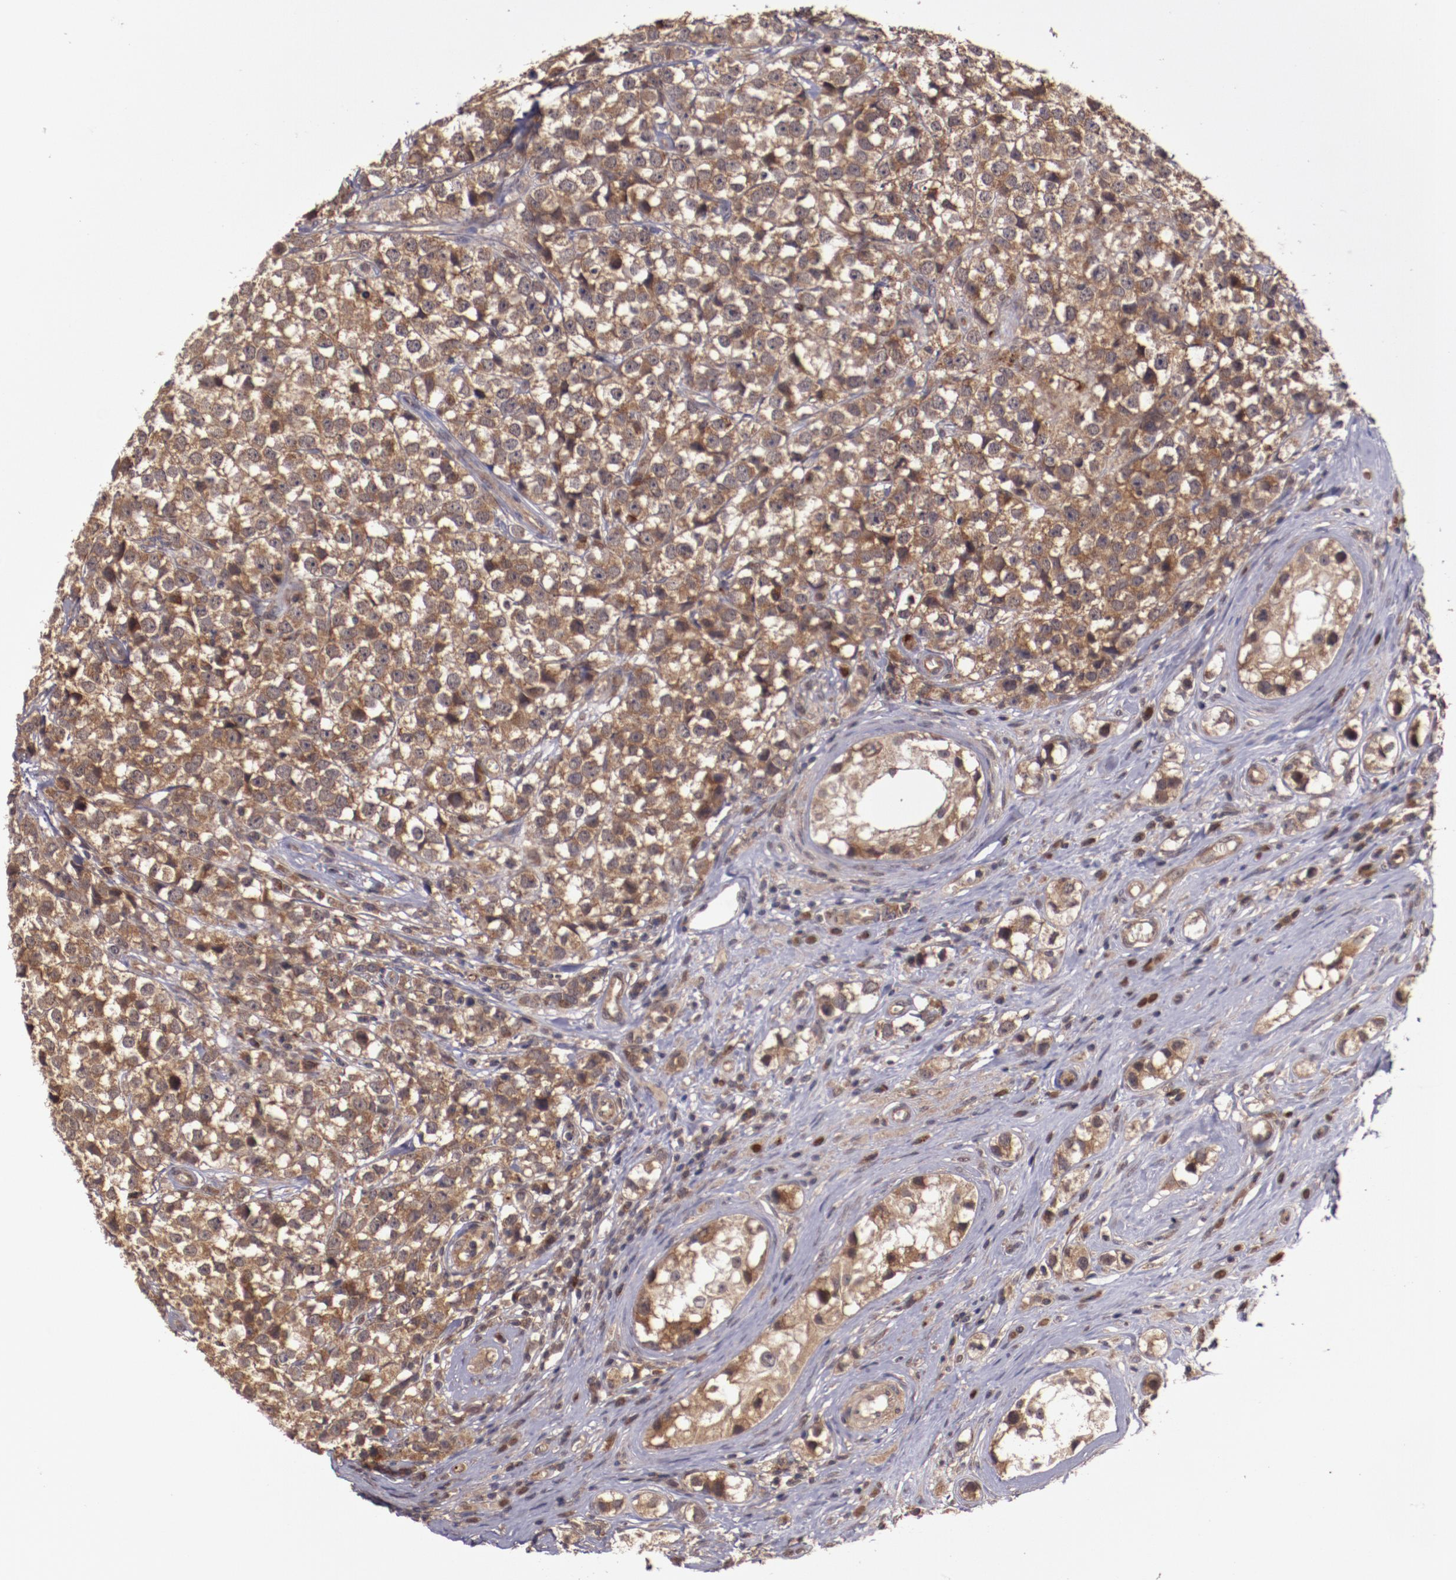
{"staining": {"intensity": "moderate", "quantity": ">75%", "location": "cytoplasmic/membranous"}, "tissue": "testis cancer", "cell_type": "Tumor cells", "image_type": "cancer", "snomed": [{"axis": "morphology", "description": "Seminoma, NOS"}, {"axis": "topography", "description": "Testis"}], "caption": "An image of testis cancer (seminoma) stained for a protein exhibits moderate cytoplasmic/membranous brown staining in tumor cells. (brown staining indicates protein expression, while blue staining denotes nuclei).", "gene": "FTSJ1", "patient": {"sex": "male", "age": 25}}